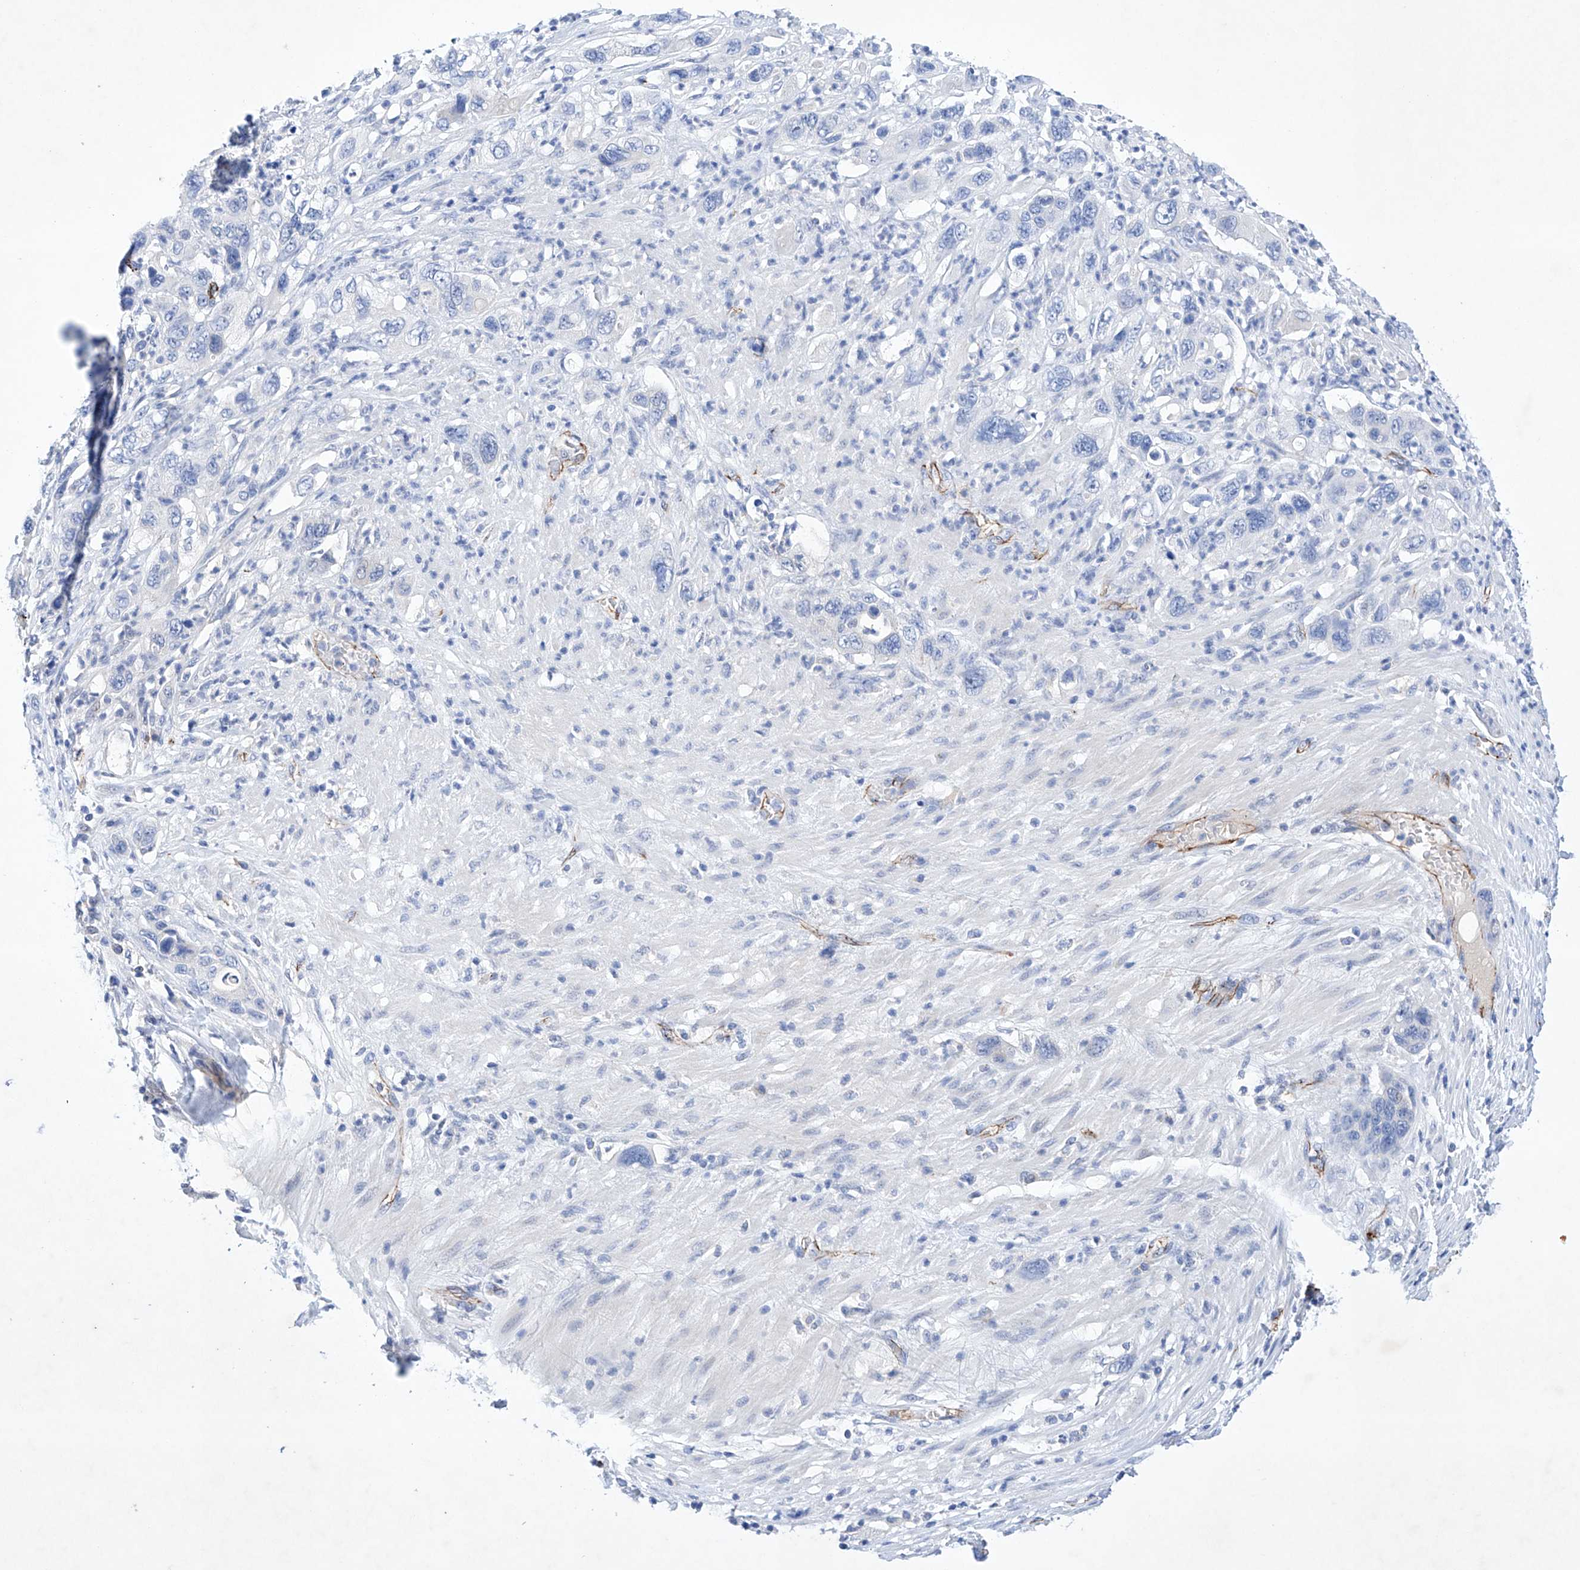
{"staining": {"intensity": "negative", "quantity": "none", "location": "none"}, "tissue": "pancreatic cancer", "cell_type": "Tumor cells", "image_type": "cancer", "snomed": [{"axis": "morphology", "description": "Adenocarcinoma, NOS"}, {"axis": "topography", "description": "Pancreas"}], "caption": "Immunohistochemistry micrograph of human pancreatic adenocarcinoma stained for a protein (brown), which displays no expression in tumor cells.", "gene": "ETV7", "patient": {"sex": "female", "age": 71}}